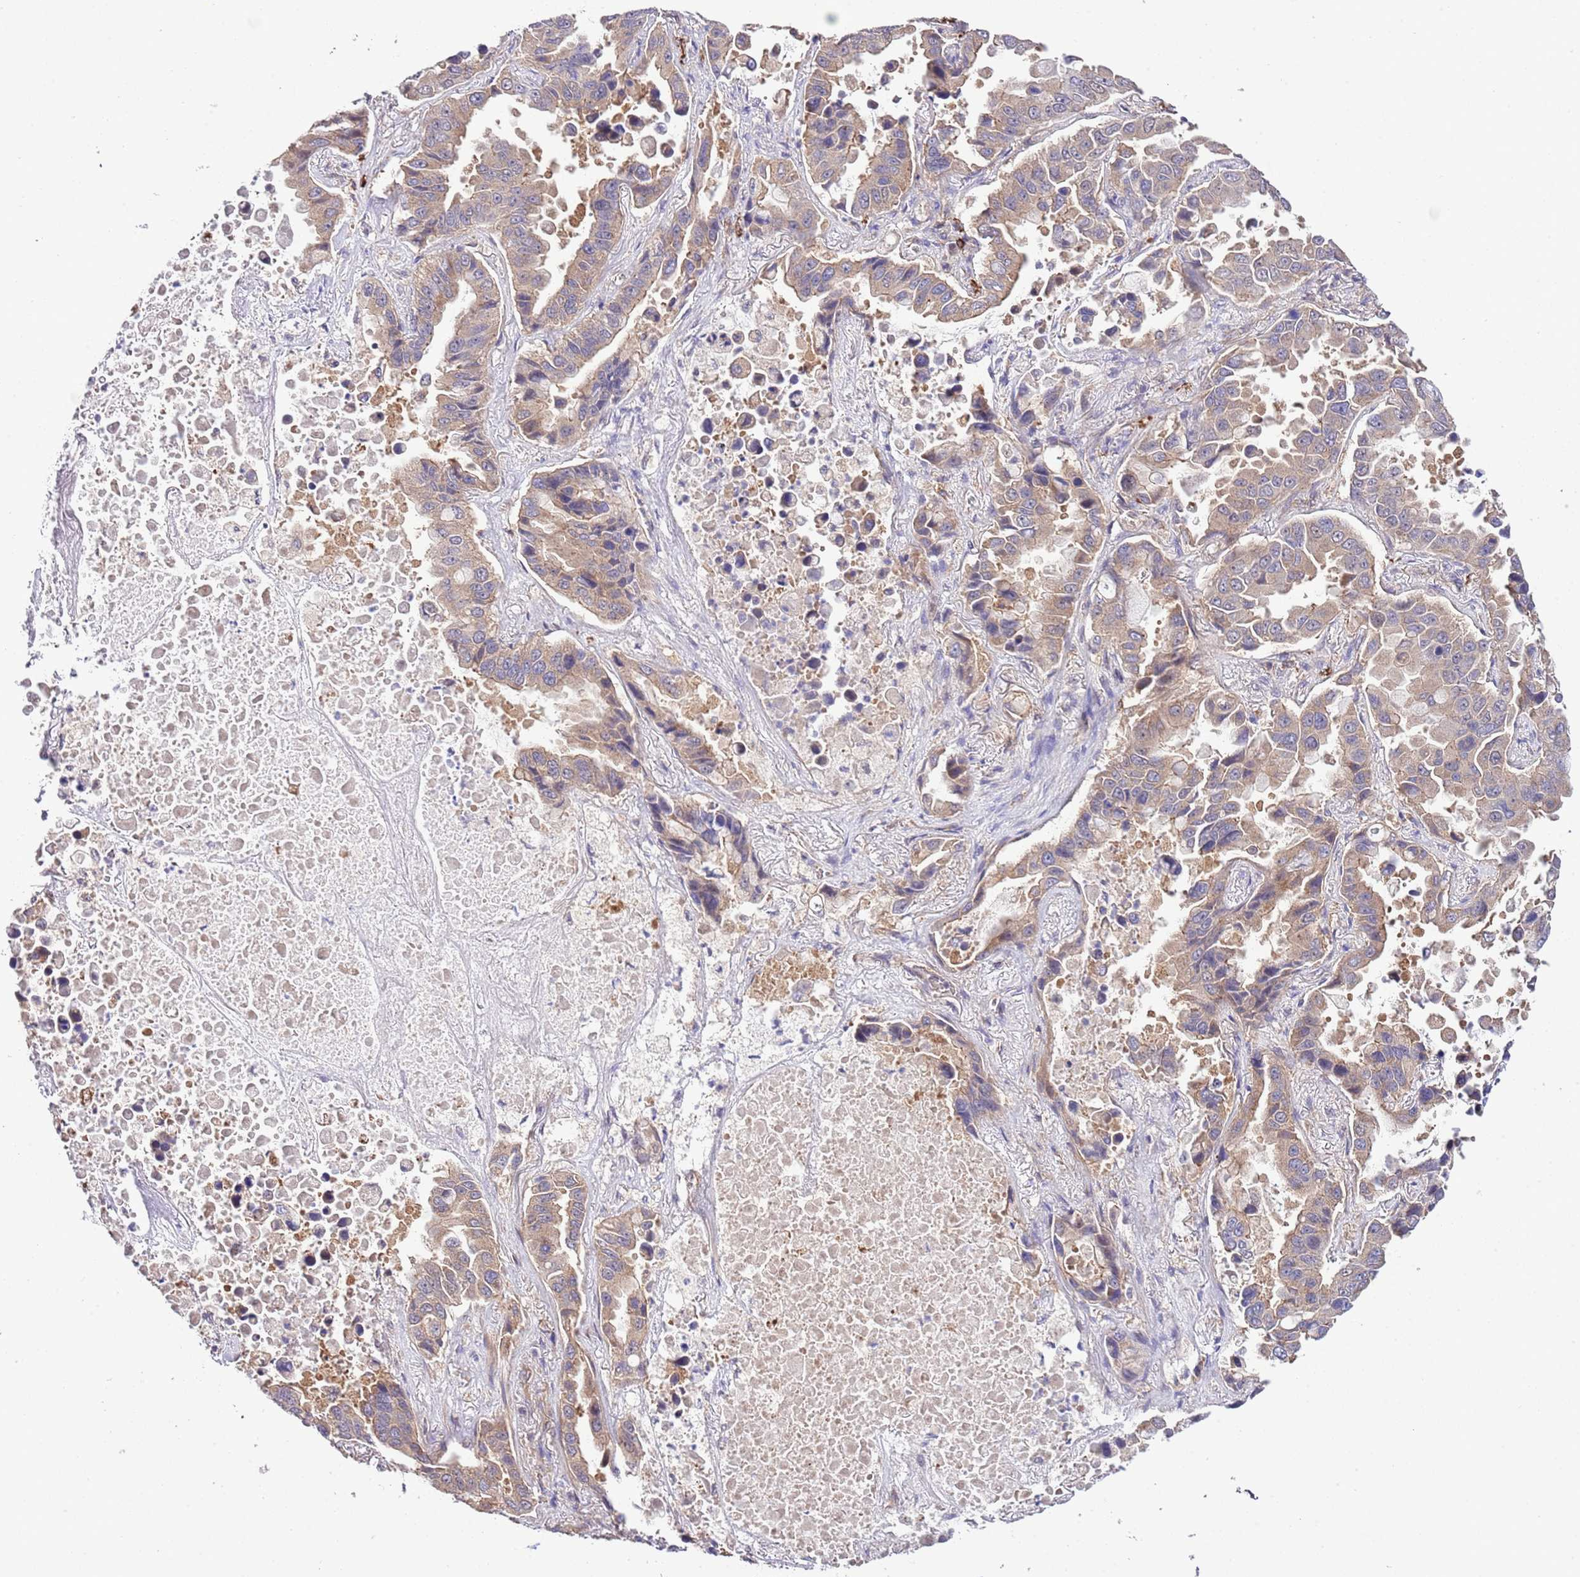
{"staining": {"intensity": "weak", "quantity": ">75%", "location": "cytoplasmic/membranous"}, "tissue": "lung cancer", "cell_type": "Tumor cells", "image_type": "cancer", "snomed": [{"axis": "morphology", "description": "Adenocarcinoma, NOS"}, {"axis": "topography", "description": "Lung"}], "caption": "A brown stain highlights weak cytoplasmic/membranous positivity of a protein in human adenocarcinoma (lung) tumor cells.", "gene": "DONSON", "patient": {"sex": "male", "age": 64}}